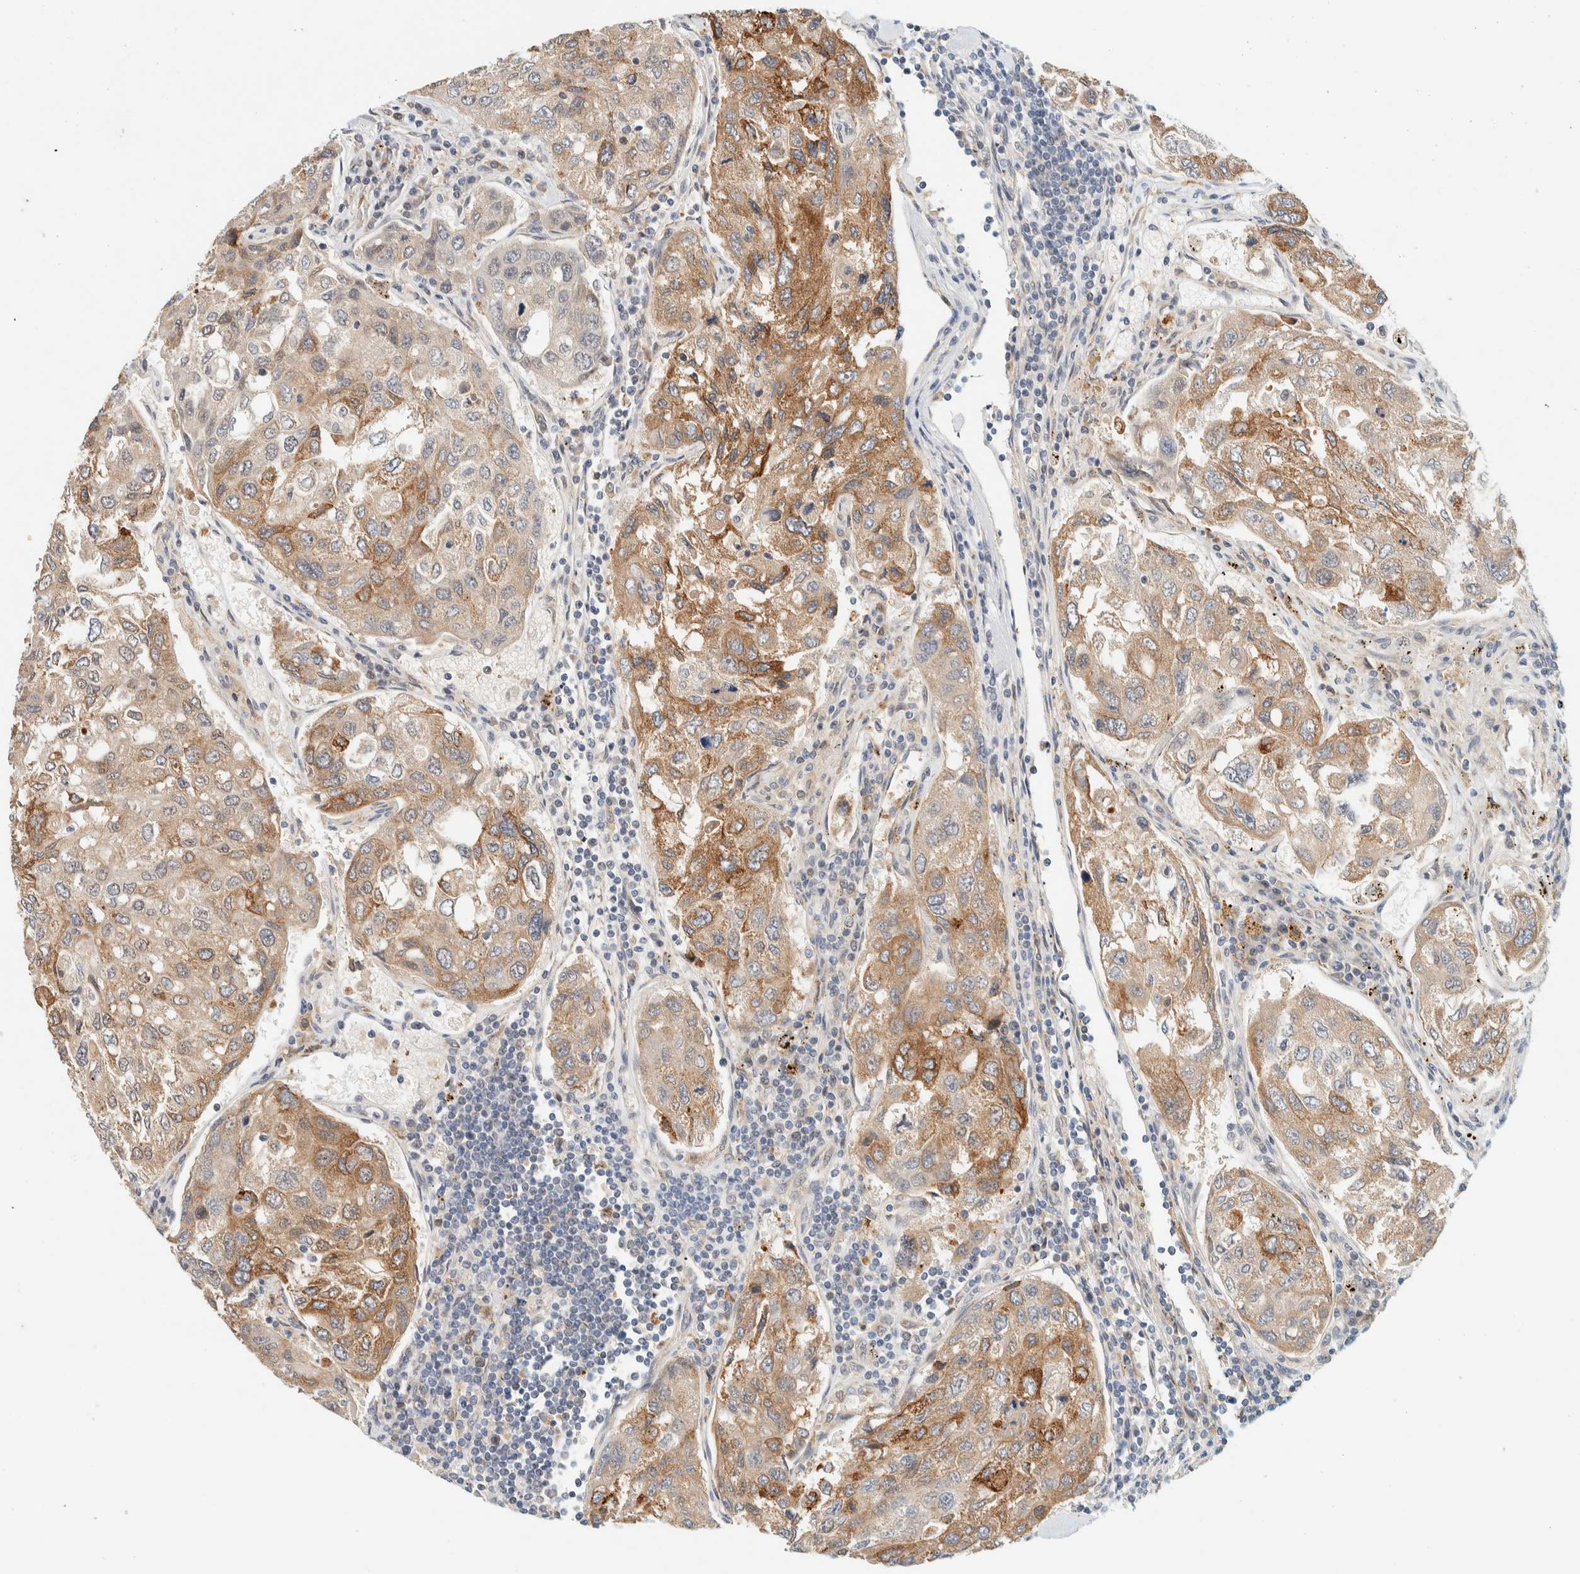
{"staining": {"intensity": "strong", "quantity": ">75%", "location": "cytoplasmic/membranous"}, "tissue": "urothelial cancer", "cell_type": "Tumor cells", "image_type": "cancer", "snomed": [{"axis": "morphology", "description": "Urothelial carcinoma, High grade"}, {"axis": "topography", "description": "Lymph node"}, {"axis": "topography", "description": "Urinary bladder"}], "caption": "DAB immunohistochemical staining of human high-grade urothelial carcinoma demonstrates strong cytoplasmic/membranous protein staining in about >75% of tumor cells.", "gene": "SUMF2", "patient": {"sex": "male", "age": 51}}